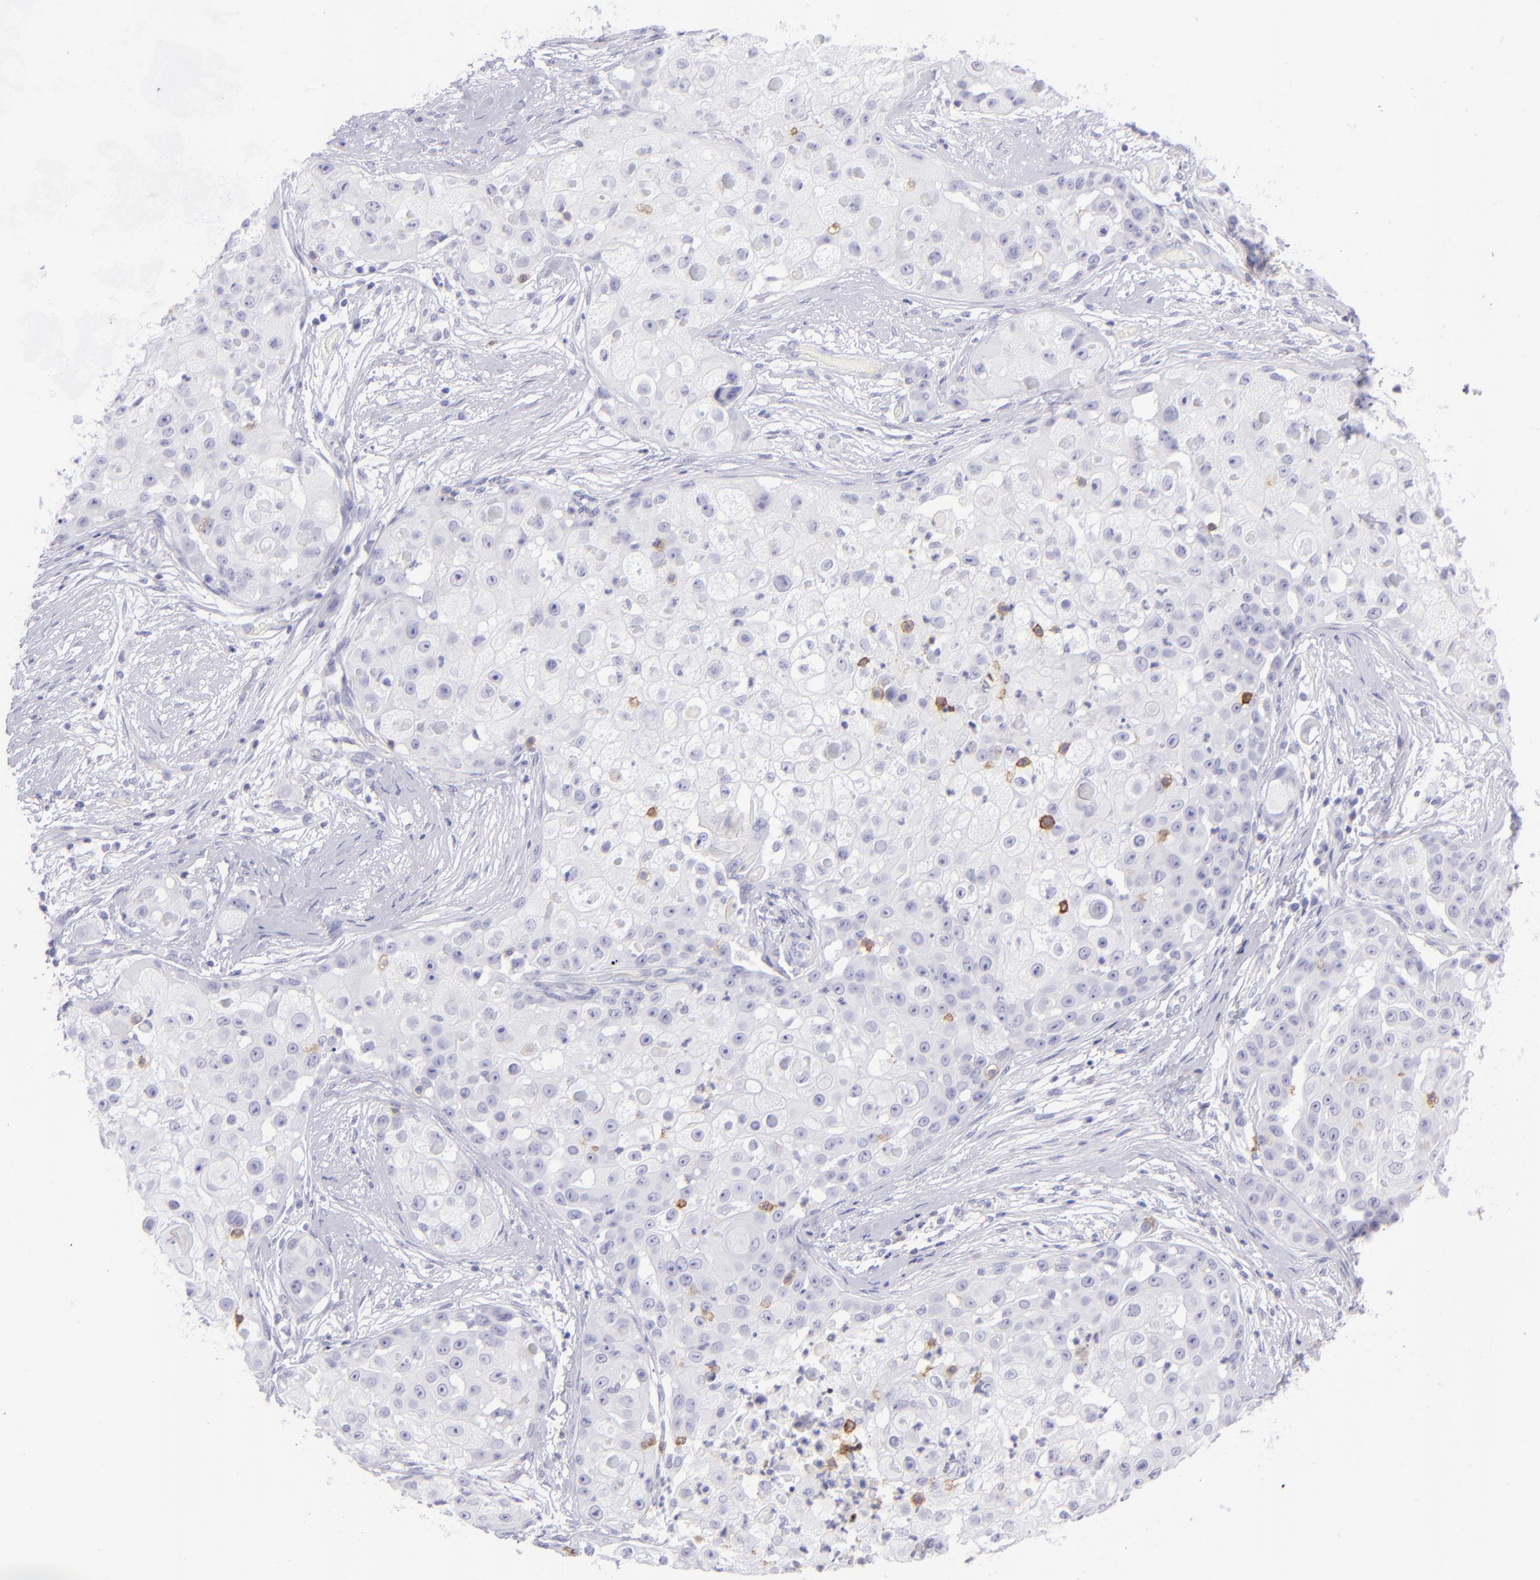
{"staining": {"intensity": "negative", "quantity": "none", "location": "none"}, "tissue": "skin cancer", "cell_type": "Tumor cells", "image_type": "cancer", "snomed": [{"axis": "morphology", "description": "Squamous cell carcinoma, NOS"}, {"axis": "topography", "description": "Skin"}], "caption": "DAB immunohistochemical staining of human skin cancer (squamous cell carcinoma) shows no significant positivity in tumor cells.", "gene": "CD69", "patient": {"sex": "female", "age": 57}}